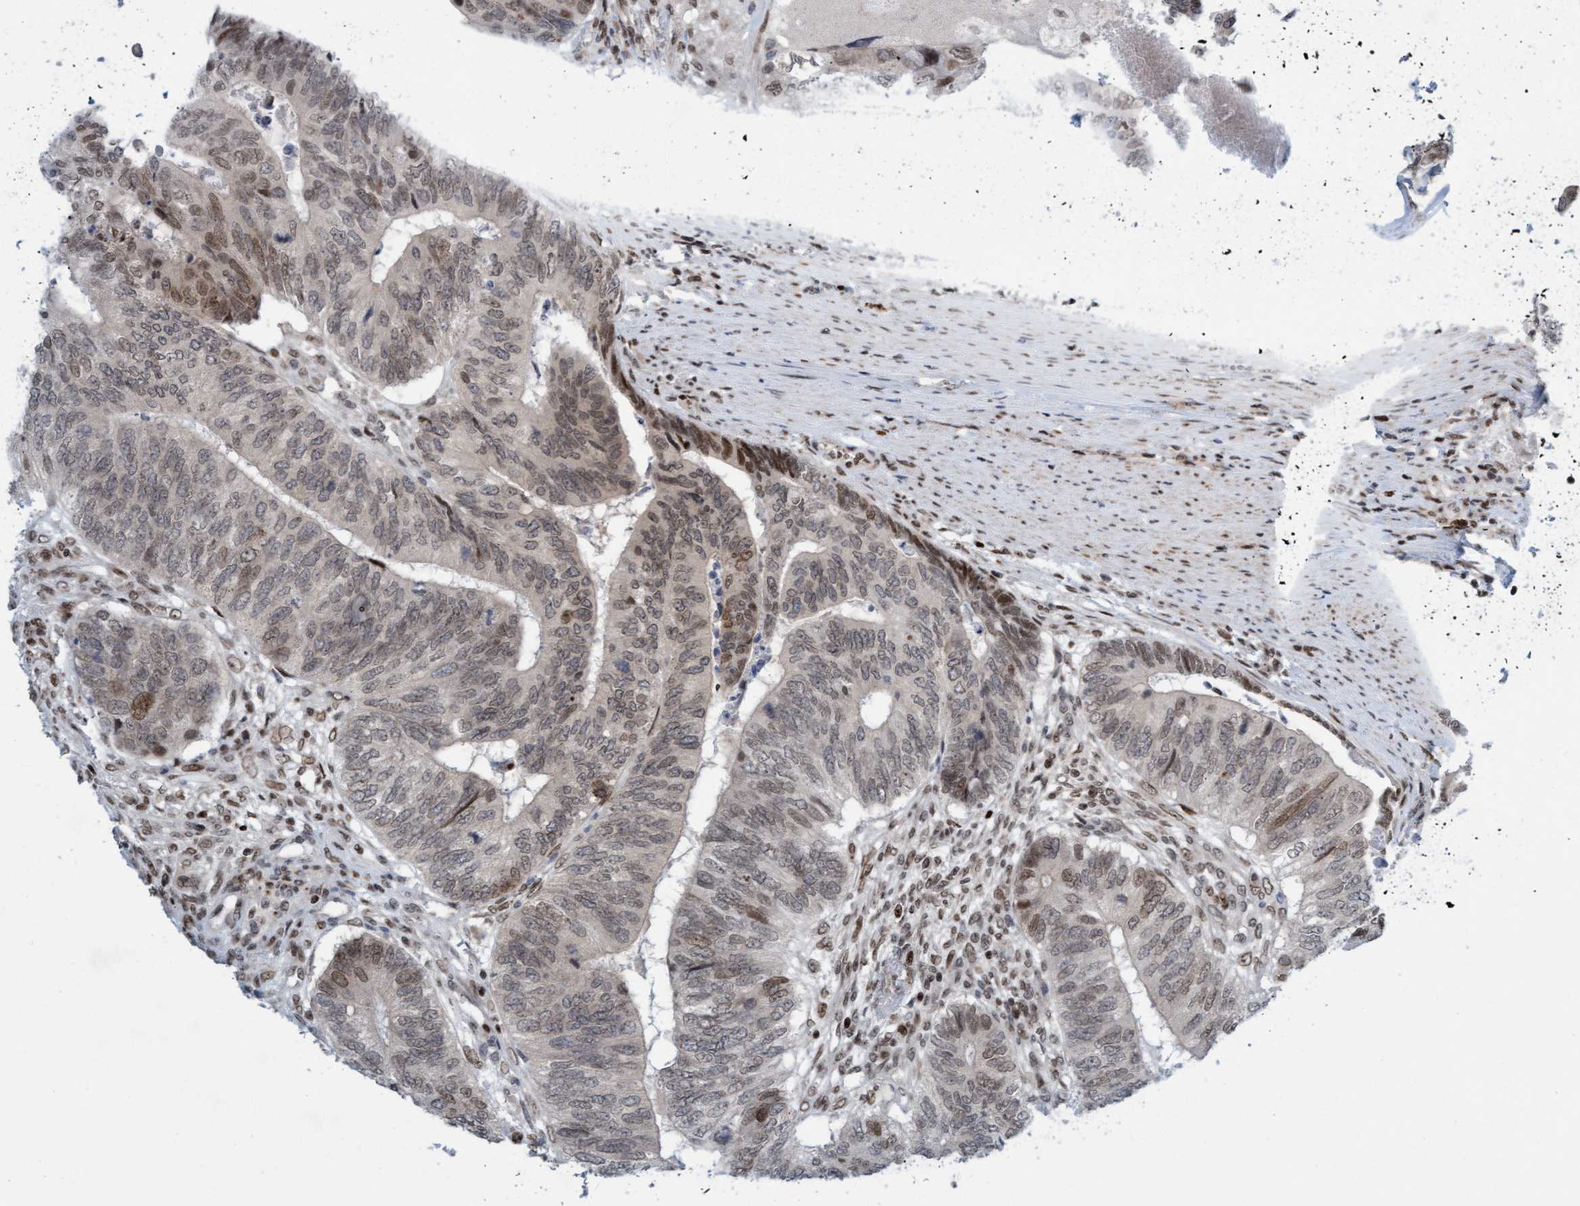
{"staining": {"intensity": "moderate", "quantity": ">75%", "location": "cytoplasmic/membranous,nuclear"}, "tissue": "colorectal cancer", "cell_type": "Tumor cells", "image_type": "cancer", "snomed": [{"axis": "morphology", "description": "Adenocarcinoma, NOS"}, {"axis": "topography", "description": "Colon"}], "caption": "Human colorectal cancer (adenocarcinoma) stained for a protein (brown) demonstrates moderate cytoplasmic/membranous and nuclear positive positivity in about >75% of tumor cells.", "gene": "GLRX2", "patient": {"sex": "female", "age": 67}}